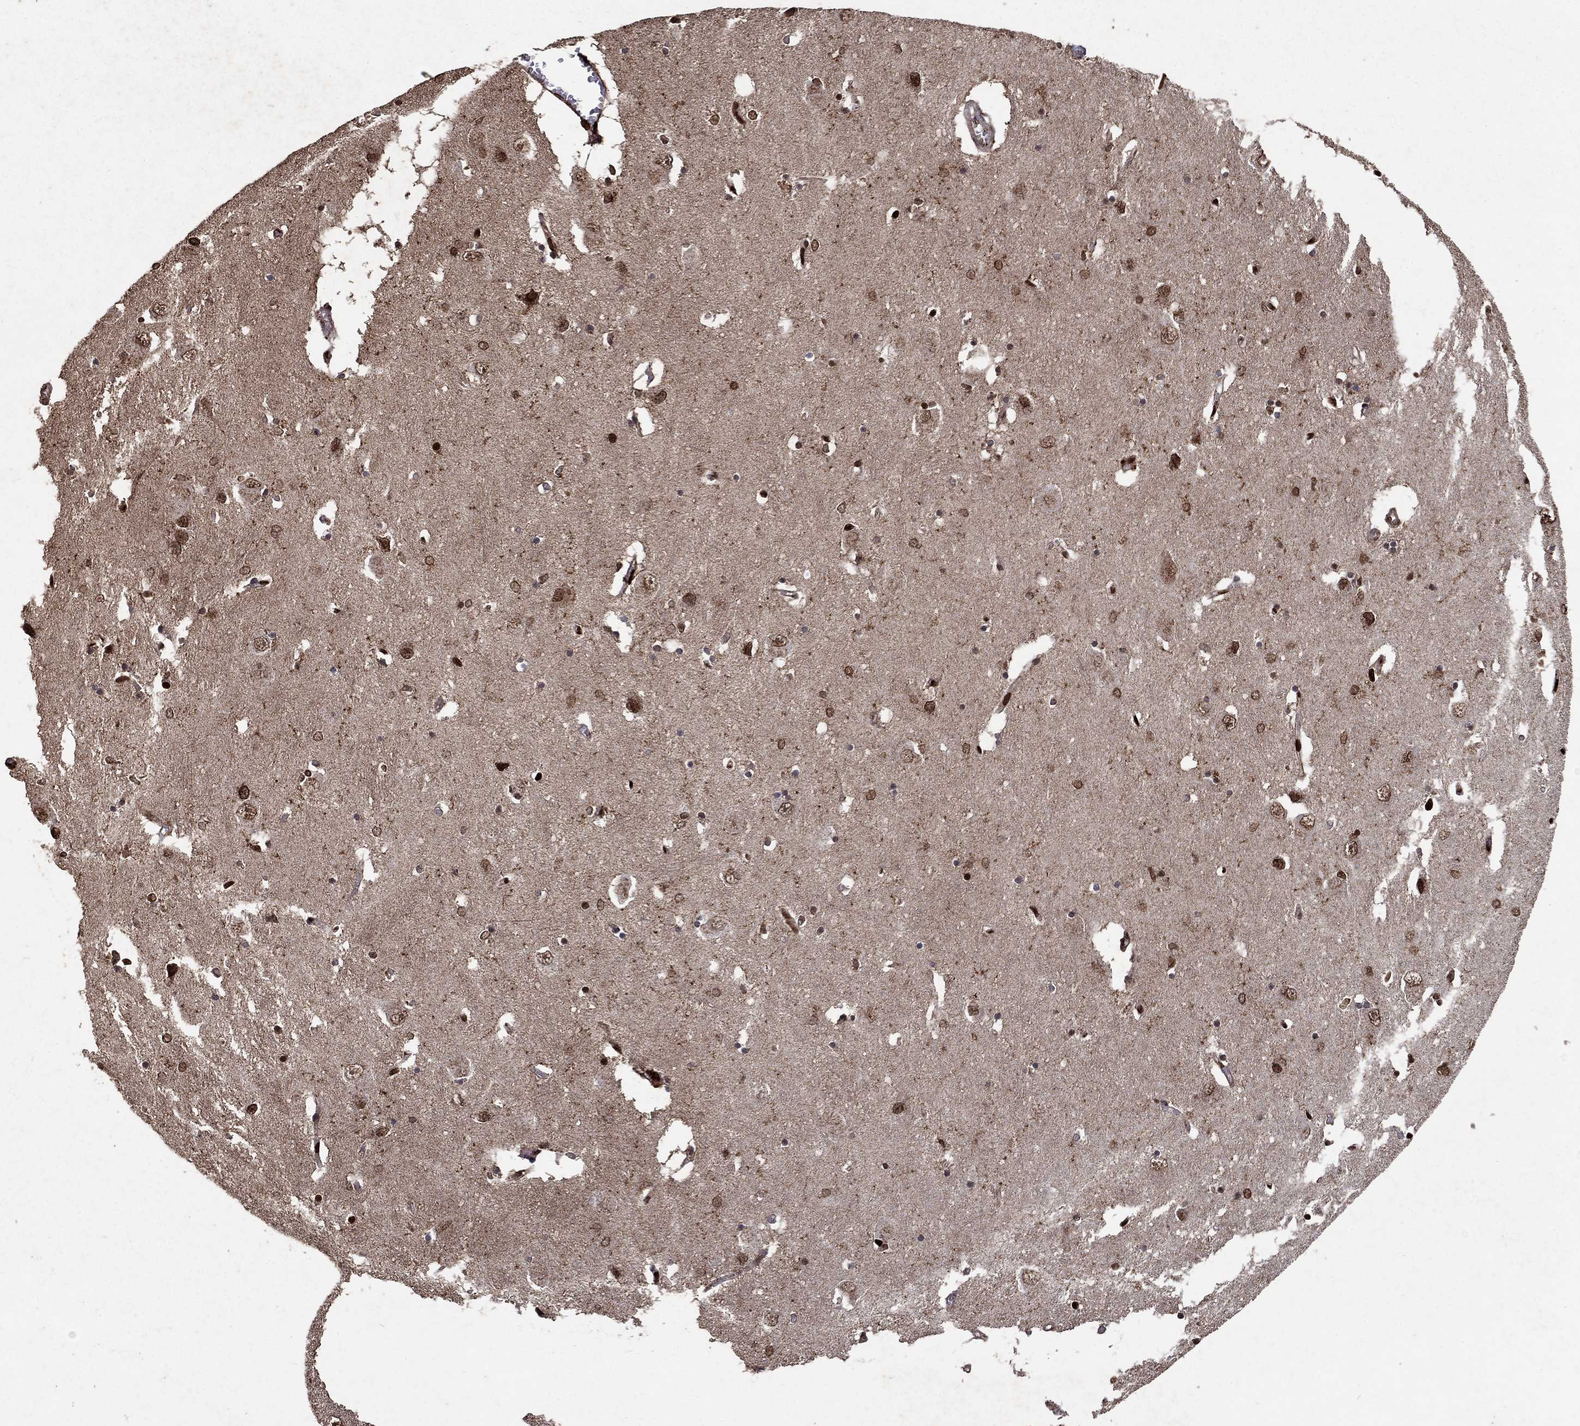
{"staining": {"intensity": "strong", "quantity": "25%-75%", "location": "cytoplasmic/membranous,nuclear"}, "tissue": "caudate", "cell_type": "Glial cells", "image_type": "normal", "snomed": [{"axis": "morphology", "description": "Normal tissue, NOS"}, {"axis": "topography", "description": "Lateral ventricle wall"}], "caption": "Strong cytoplasmic/membranous,nuclear positivity is seen in approximately 25%-75% of glial cells in normal caudate. Using DAB (3,3'-diaminobenzidine) (brown) and hematoxylin (blue) stains, captured at high magnification using brightfield microscopy.", "gene": "CD24", "patient": {"sex": "male", "age": 54}}